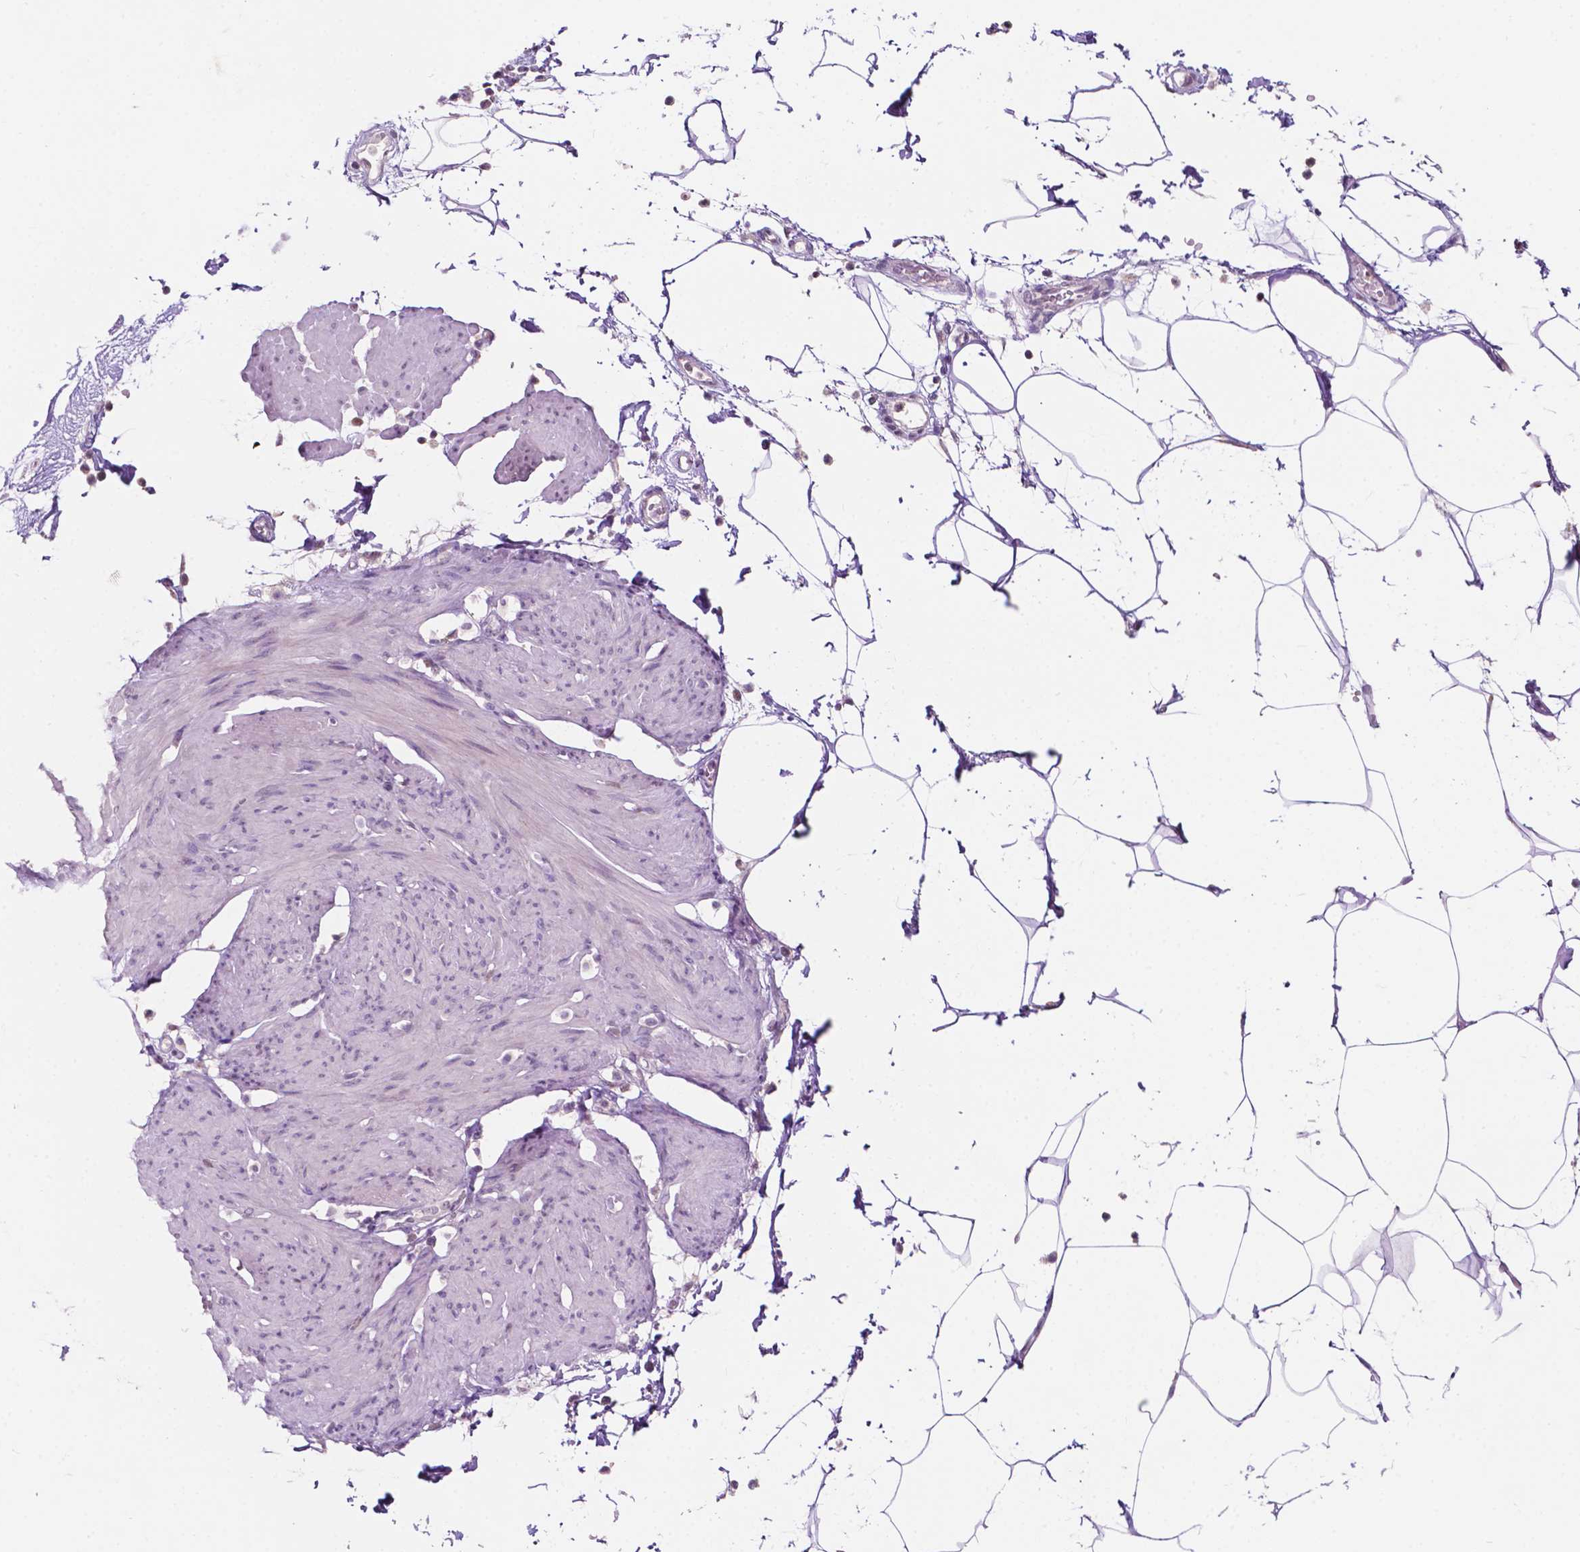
{"staining": {"intensity": "negative", "quantity": "none", "location": "none"}, "tissue": "smooth muscle", "cell_type": "Smooth muscle cells", "image_type": "normal", "snomed": [{"axis": "morphology", "description": "Normal tissue, NOS"}, {"axis": "topography", "description": "Adipose tissue"}, {"axis": "topography", "description": "Smooth muscle"}, {"axis": "topography", "description": "Peripheral nerve tissue"}], "caption": "Smooth muscle cells are negative for protein expression in normal human smooth muscle. (Immunohistochemistry, brightfield microscopy, high magnification).", "gene": "TM6SF2", "patient": {"sex": "male", "age": 83}}